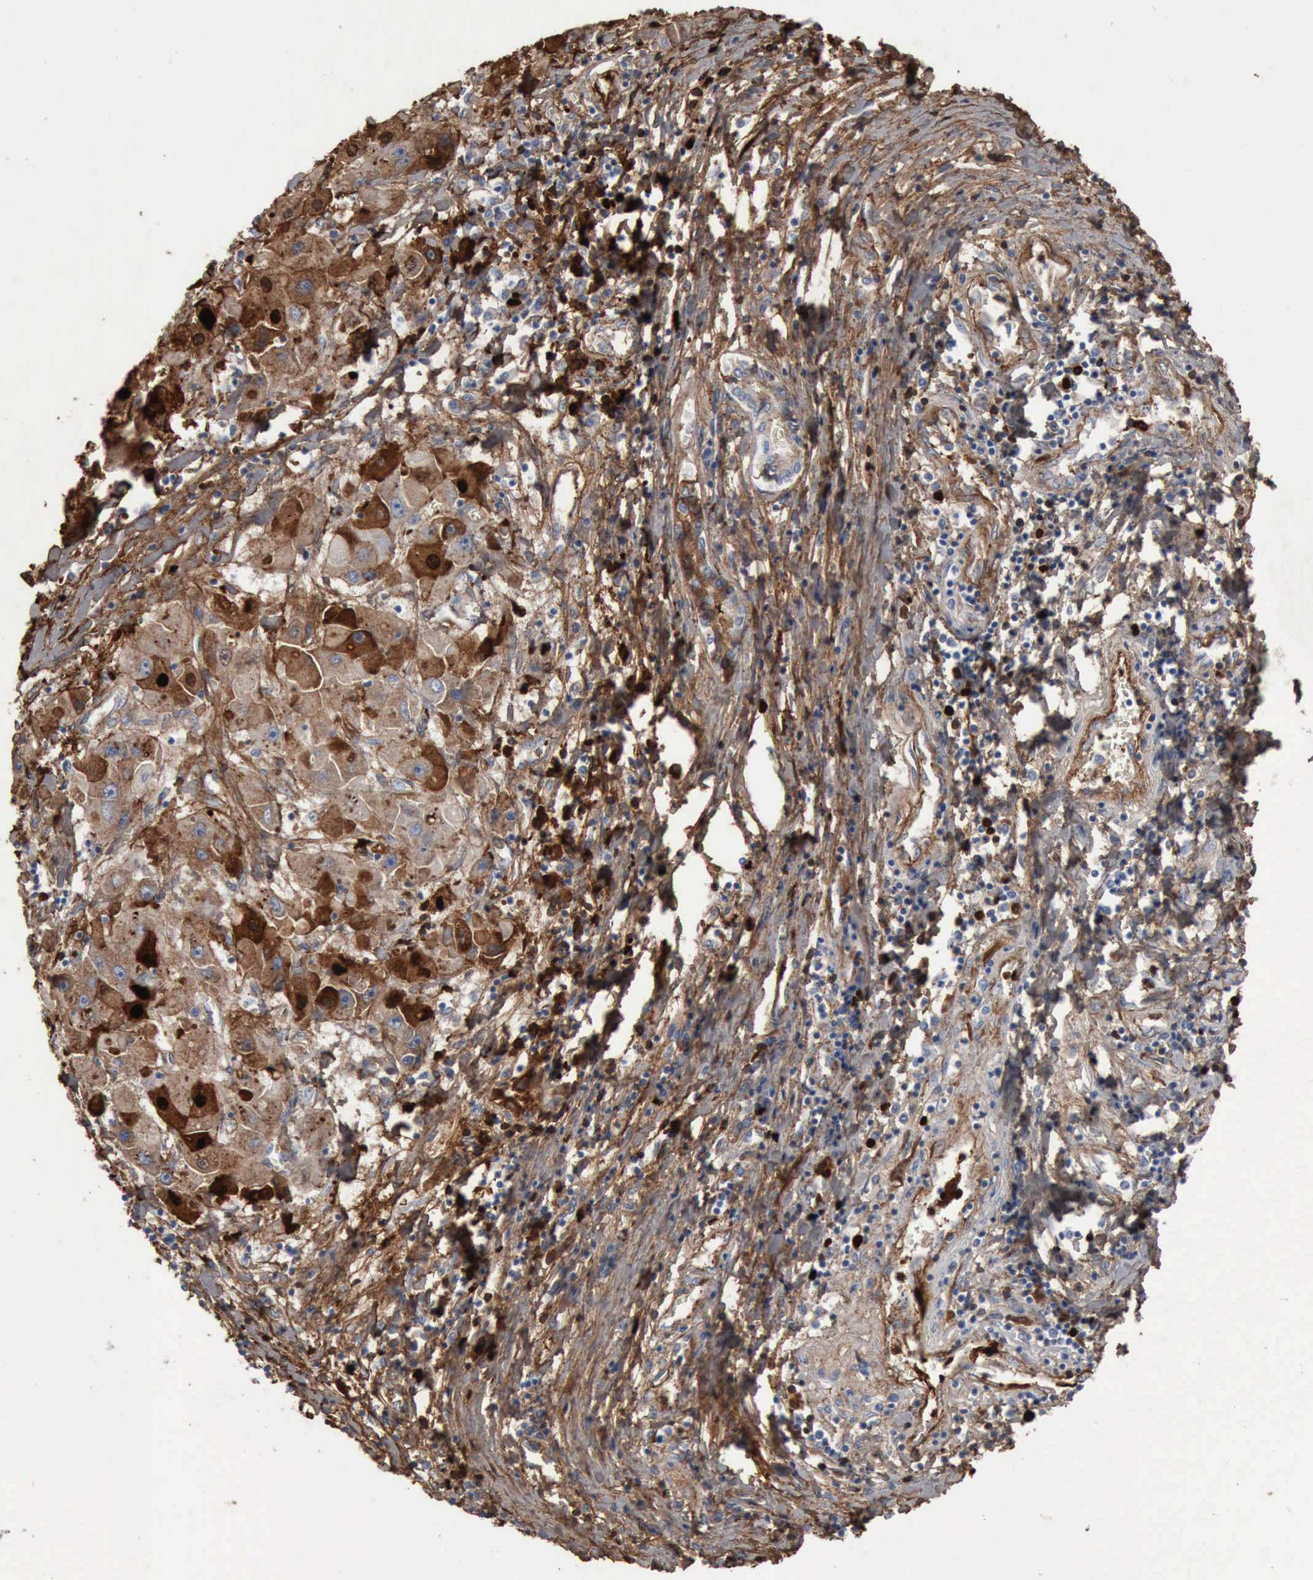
{"staining": {"intensity": "strong", "quantity": "25%-75%", "location": "cytoplasmic/membranous"}, "tissue": "liver cancer", "cell_type": "Tumor cells", "image_type": "cancer", "snomed": [{"axis": "morphology", "description": "Carcinoma, Hepatocellular, NOS"}, {"axis": "topography", "description": "Liver"}], "caption": "The photomicrograph exhibits staining of liver hepatocellular carcinoma, revealing strong cytoplasmic/membranous protein staining (brown color) within tumor cells. (DAB IHC, brown staining for protein, blue staining for nuclei).", "gene": "FN1", "patient": {"sex": "male", "age": 24}}